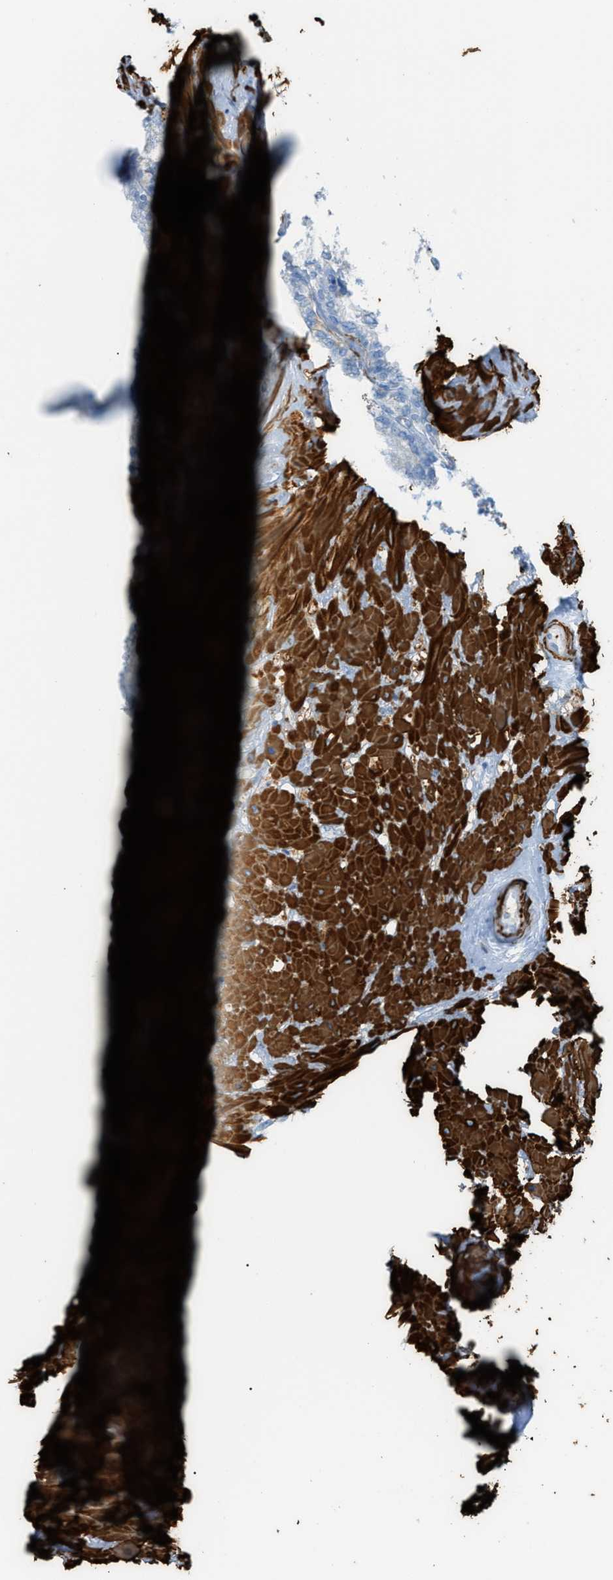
{"staining": {"intensity": "negative", "quantity": "none", "location": "none"}, "tissue": "seminal vesicle", "cell_type": "Glandular cells", "image_type": "normal", "snomed": [{"axis": "morphology", "description": "Normal tissue, NOS"}, {"axis": "topography", "description": "Seminal veicle"}], "caption": "The image shows no significant expression in glandular cells of seminal vesicle.", "gene": "MYH11", "patient": {"sex": "male", "age": 46}}